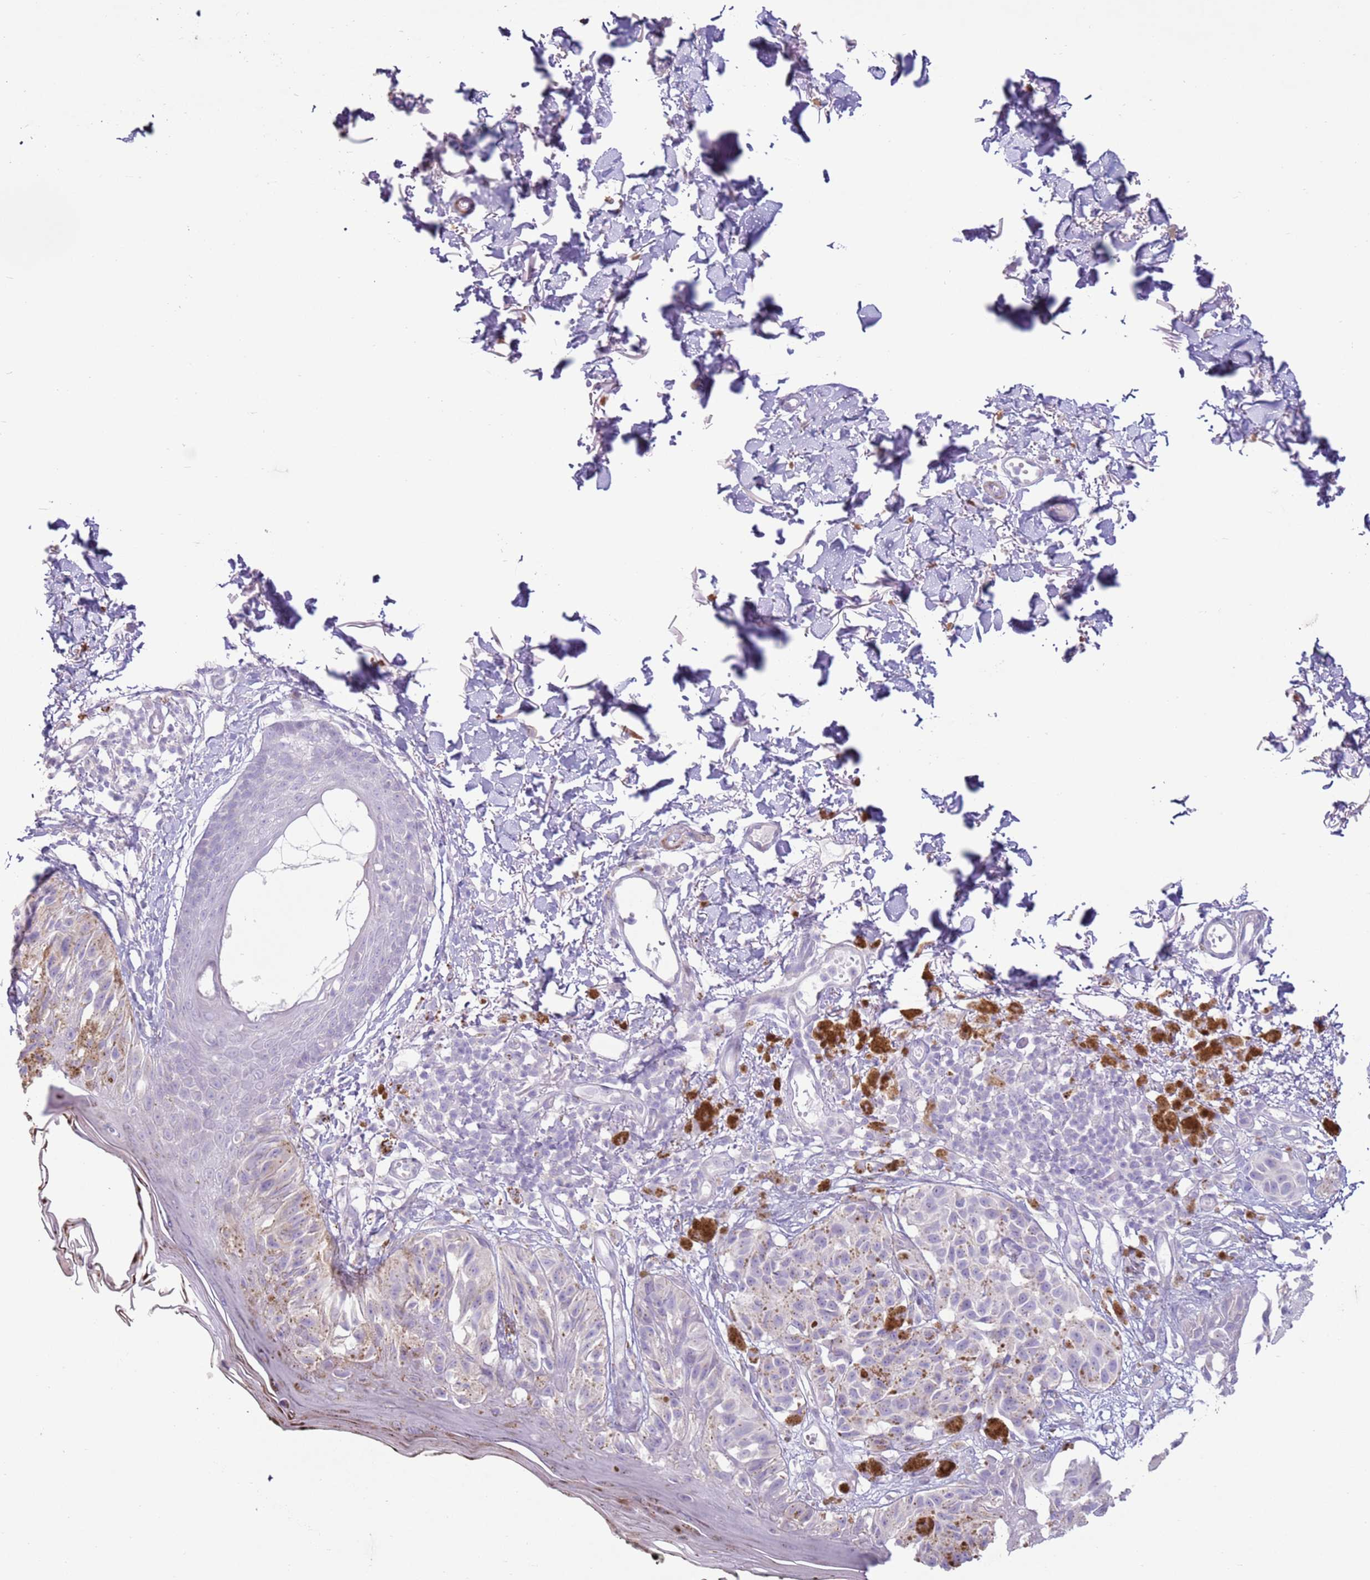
{"staining": {"intensity": "negative", "quantity": "none", "location": "none"}, "tissue": "melanoma", "cell_type": "Tumor cells", "image_type": "cancer", "snomed": [{"axis": "morphology", "description": "Malignant melanoma, NOS"}, {"axis": "topography", "description": "Skin"}], "caption": "IHC of malignant melanoma displays no positivity in tumor cells.", "gene": "ZNF239", "patient": {"sex": "male", "age": 73}}